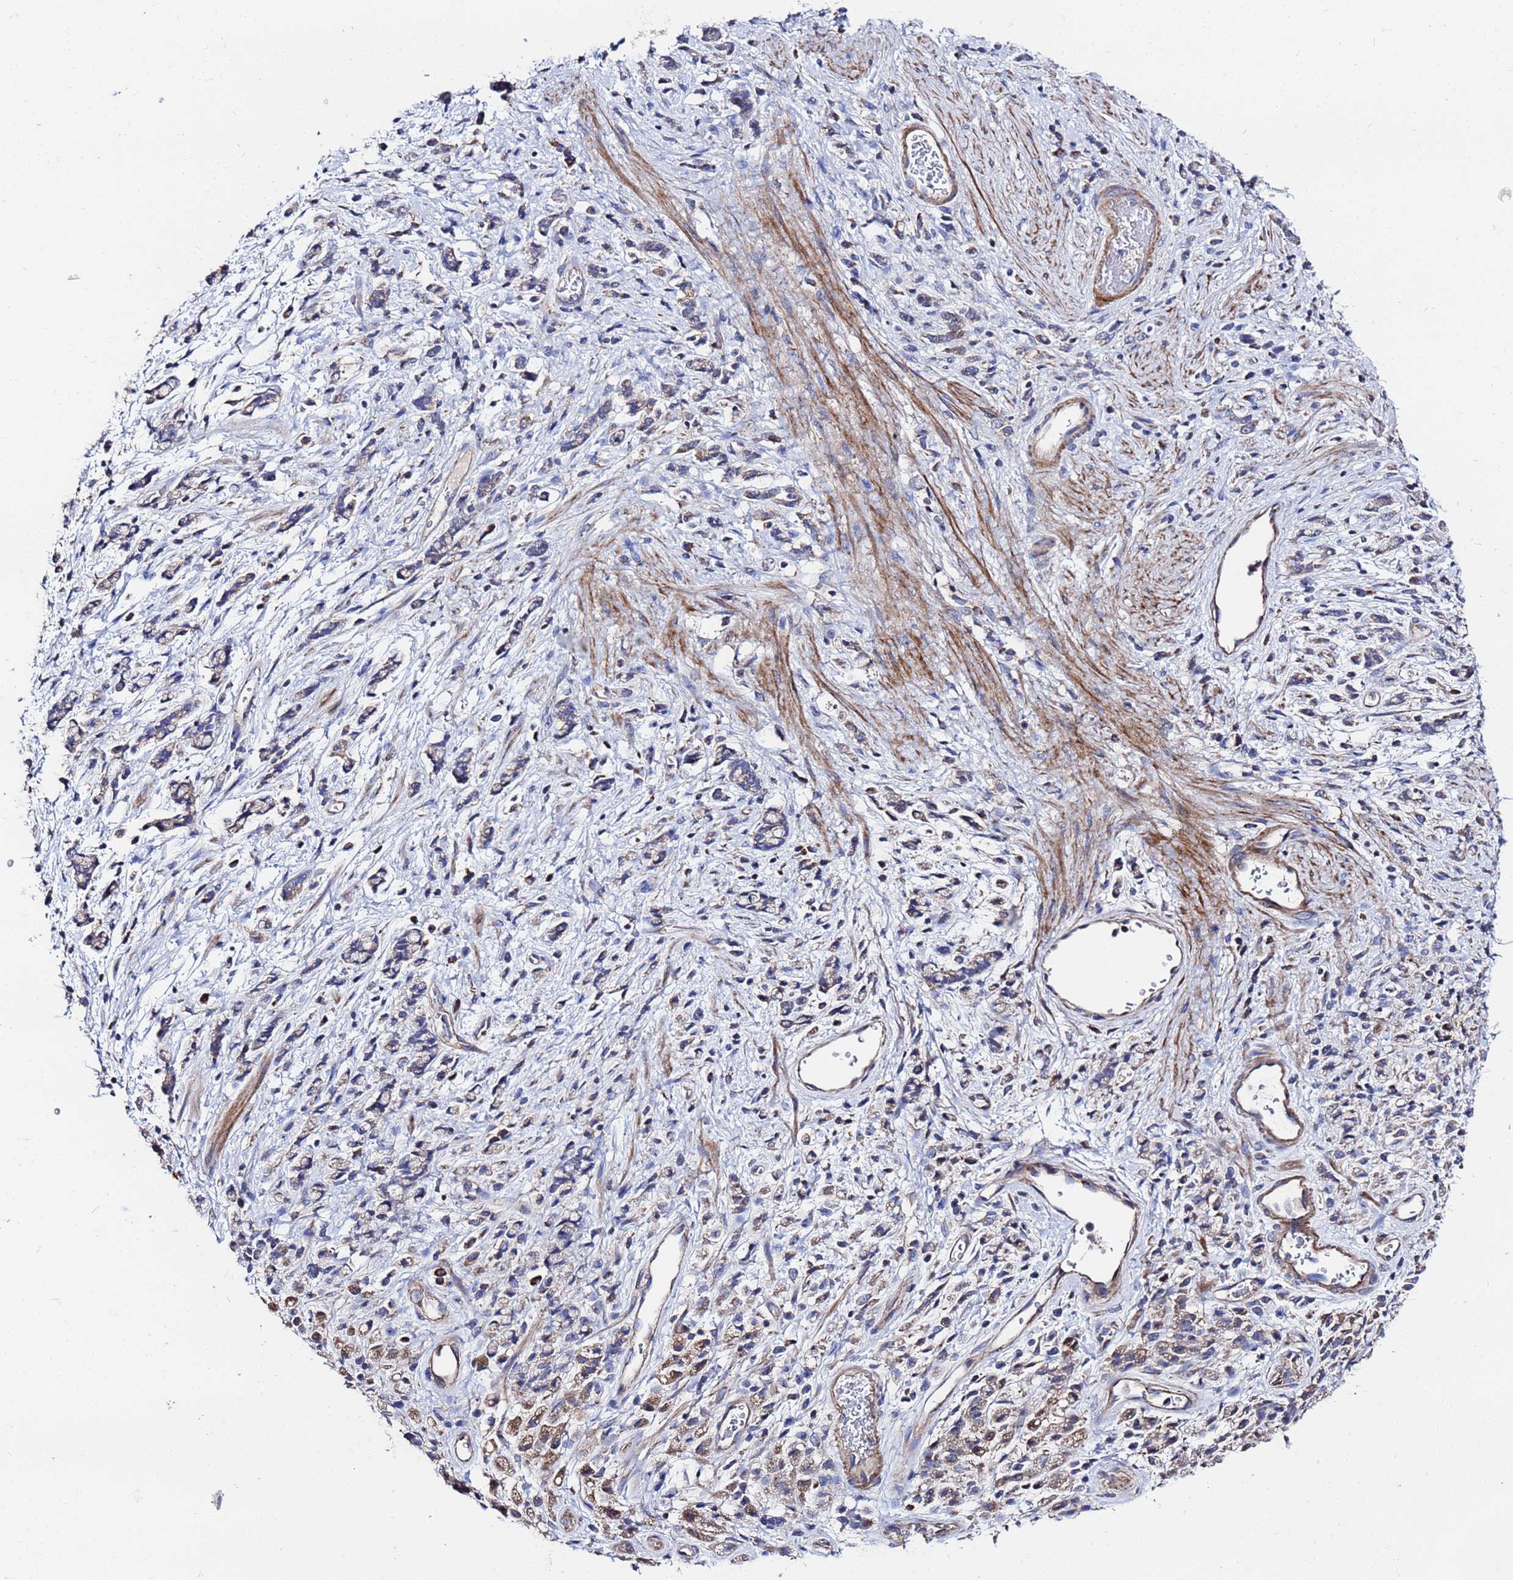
{"staining": {"intensity": "moderate", "quantity": "25%-75%", "location": "cytoplasmic/membranous"}, "tissue": "stomach cancer", "cell_type": "Tumor cells", "image_type": "cancer", "snomed": [{"axis": "morphology", "description": "Adenocarcinoma, NOS"}, {"axis": "topography", "description": "Stomach"}], "caption": "DAB immunohistochemical staining of human stomach adenocarcinoma reveals moderate cytoplasmic/membranous protein staining in about 25%-75% of tumor cells.", "gene": "FAHD2A", "patient": {"sex": "female", "age": 60}}